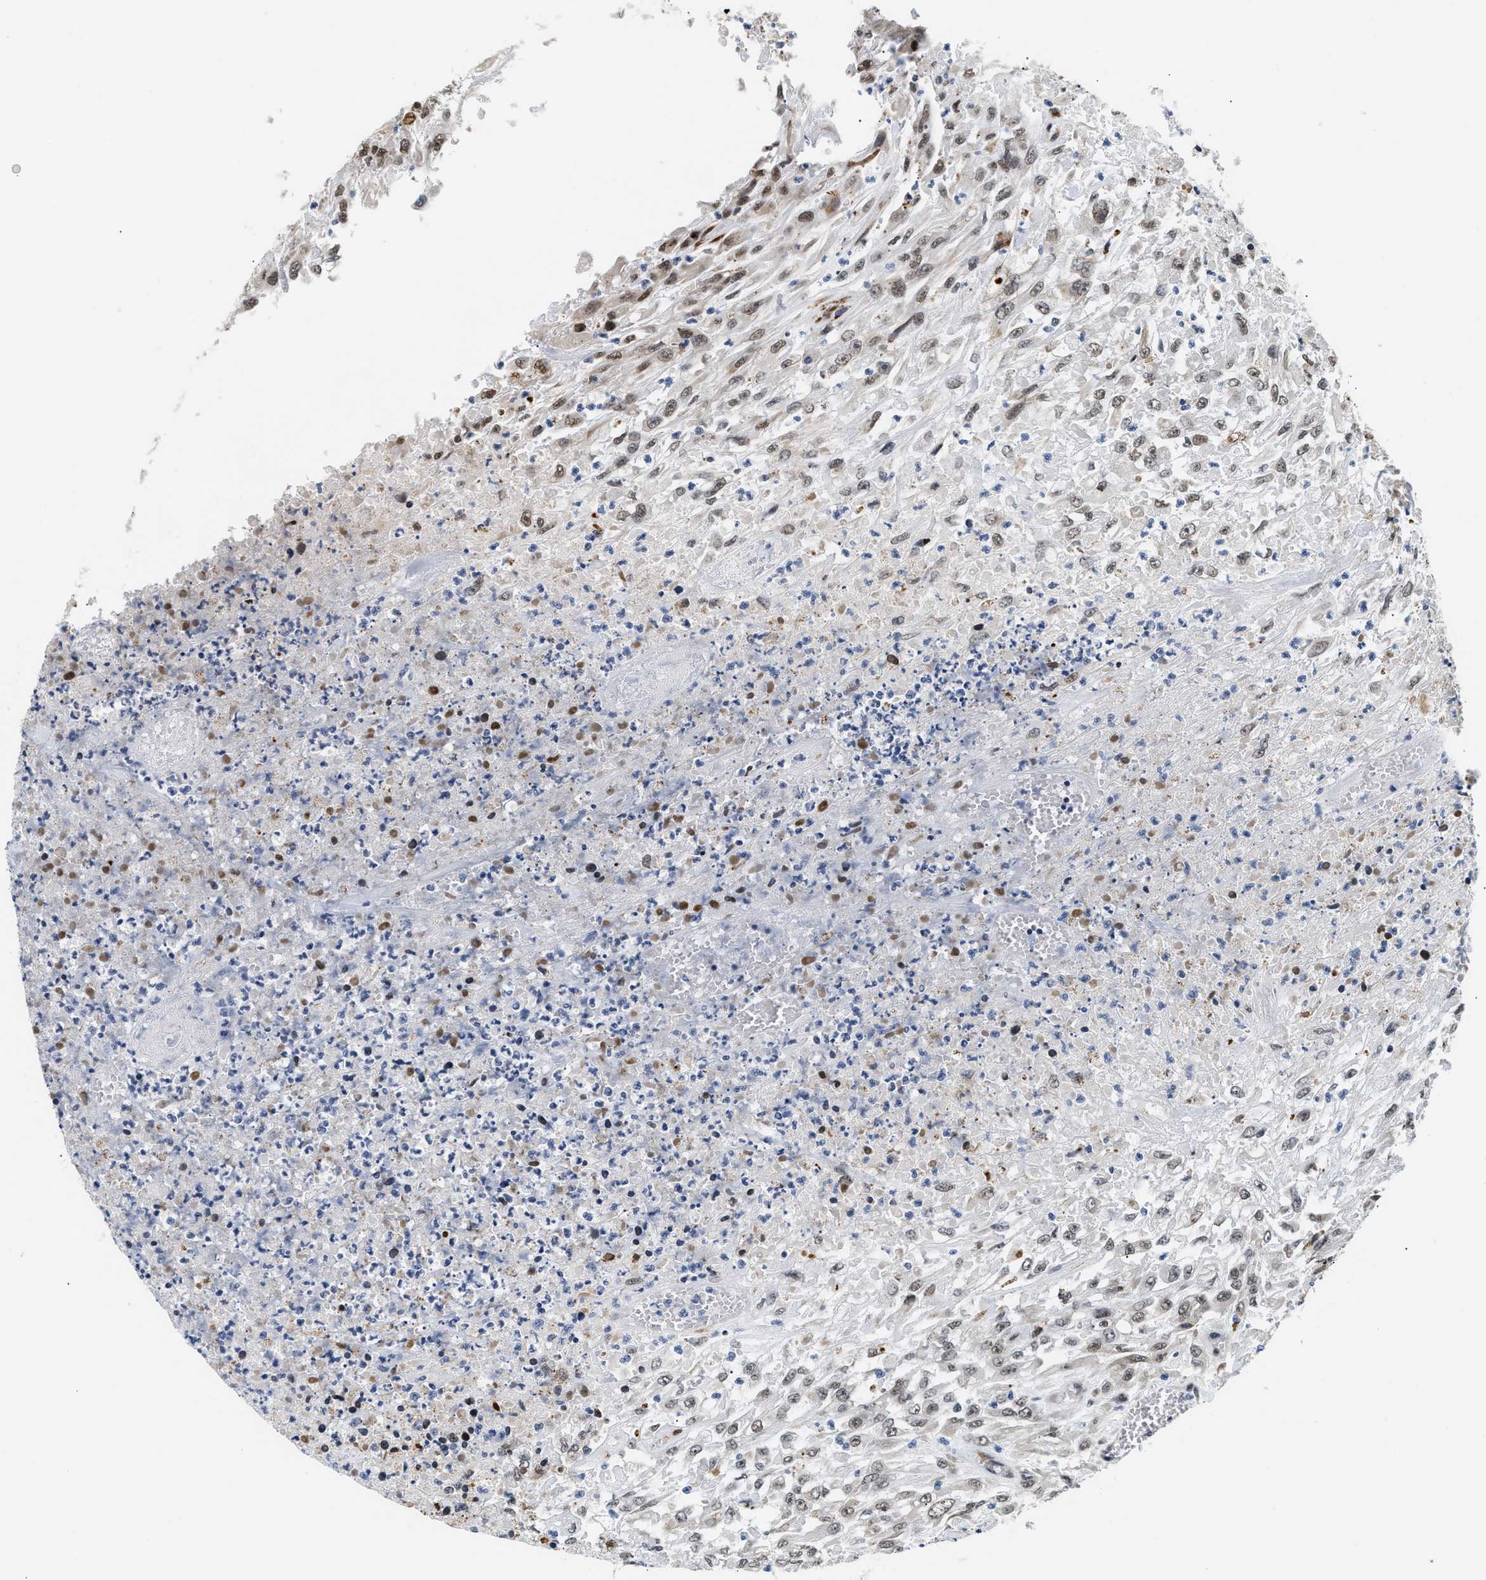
{"staining": {"intensity": "weak", "quantity": "<25%", "location": "nuclear"}, "tissue": "urothelial cancer", "cell_type": "Tumor cells", "image_type": "cancer", "snomed": [{"axis": "morphology", "description": "Urothelial carcinoma, High grade"}, {"axis": "topography", "description": "Urinary bladder"}], "caption": "DAB (3,3'-diaminobenzidine) immunohistochemical staining of human urothelial carcinoma (high-grade) exhibits no significant positivity in tumor cells.", "gene": "THOC1", "patient": {"sex": "male", "age": 46}}